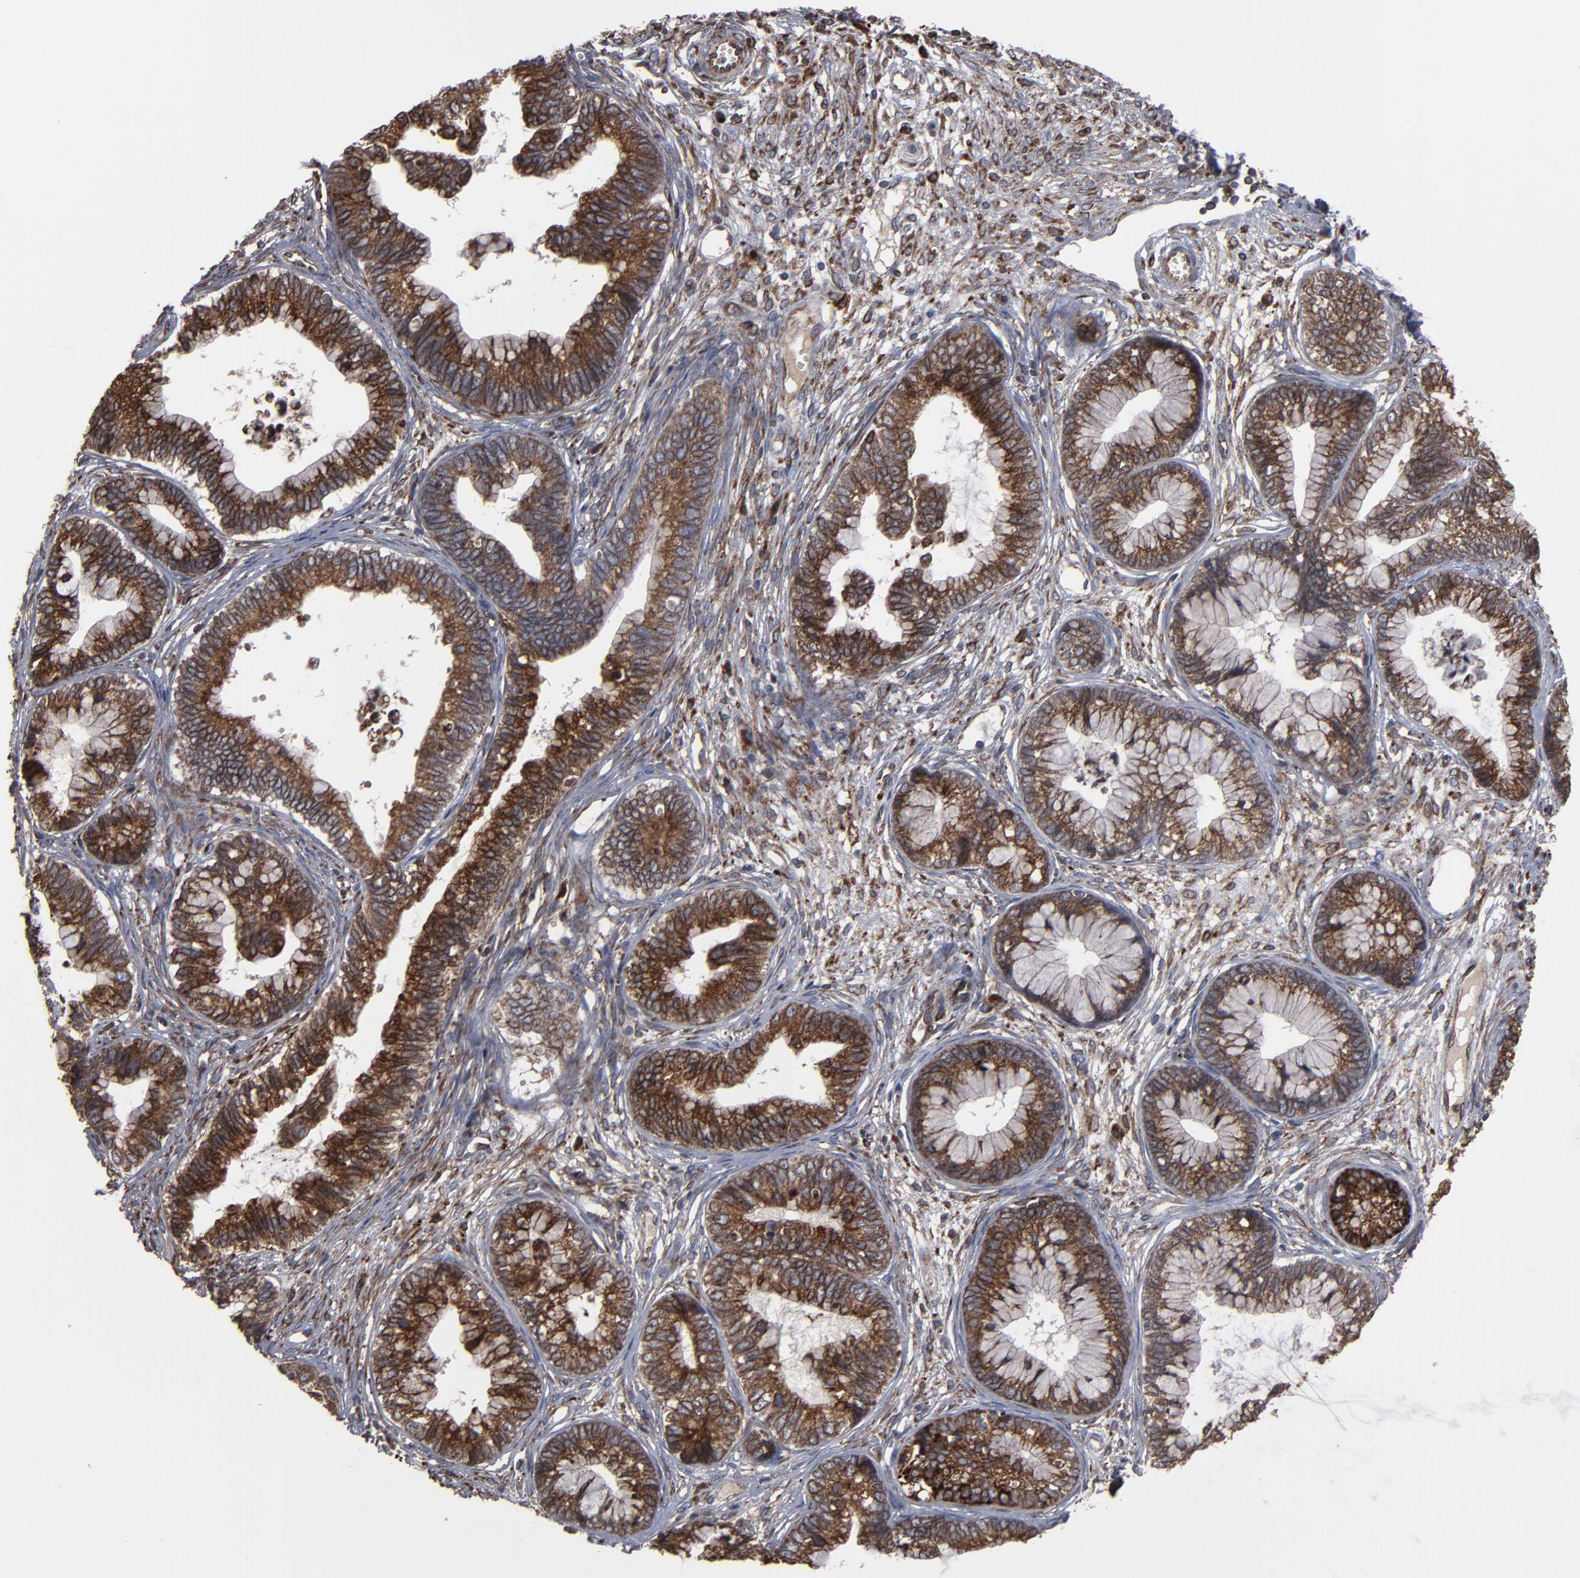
{"staining": {"intensity": "strong", "quantity": ">75%", "location": "cytoplasmic/membranous"}, "tissue": "cervical cancer", "cell_type": "Tumor cells", "image_type": "cancer", "snomed": [{"axis": "morphology", "description": "Adenocarcinoma, NOS"}, {"axis": "topography", "description": "Cervix"}], "caption": "Immunohistochemical staining of human adenocarcinoma (cervical) shows high levels of strong cytoplasmic/membranous protein positivity in about >75% of tumor cells.", "gene": "CNIH1", "patient": {"sex": "female", "age": 44}}